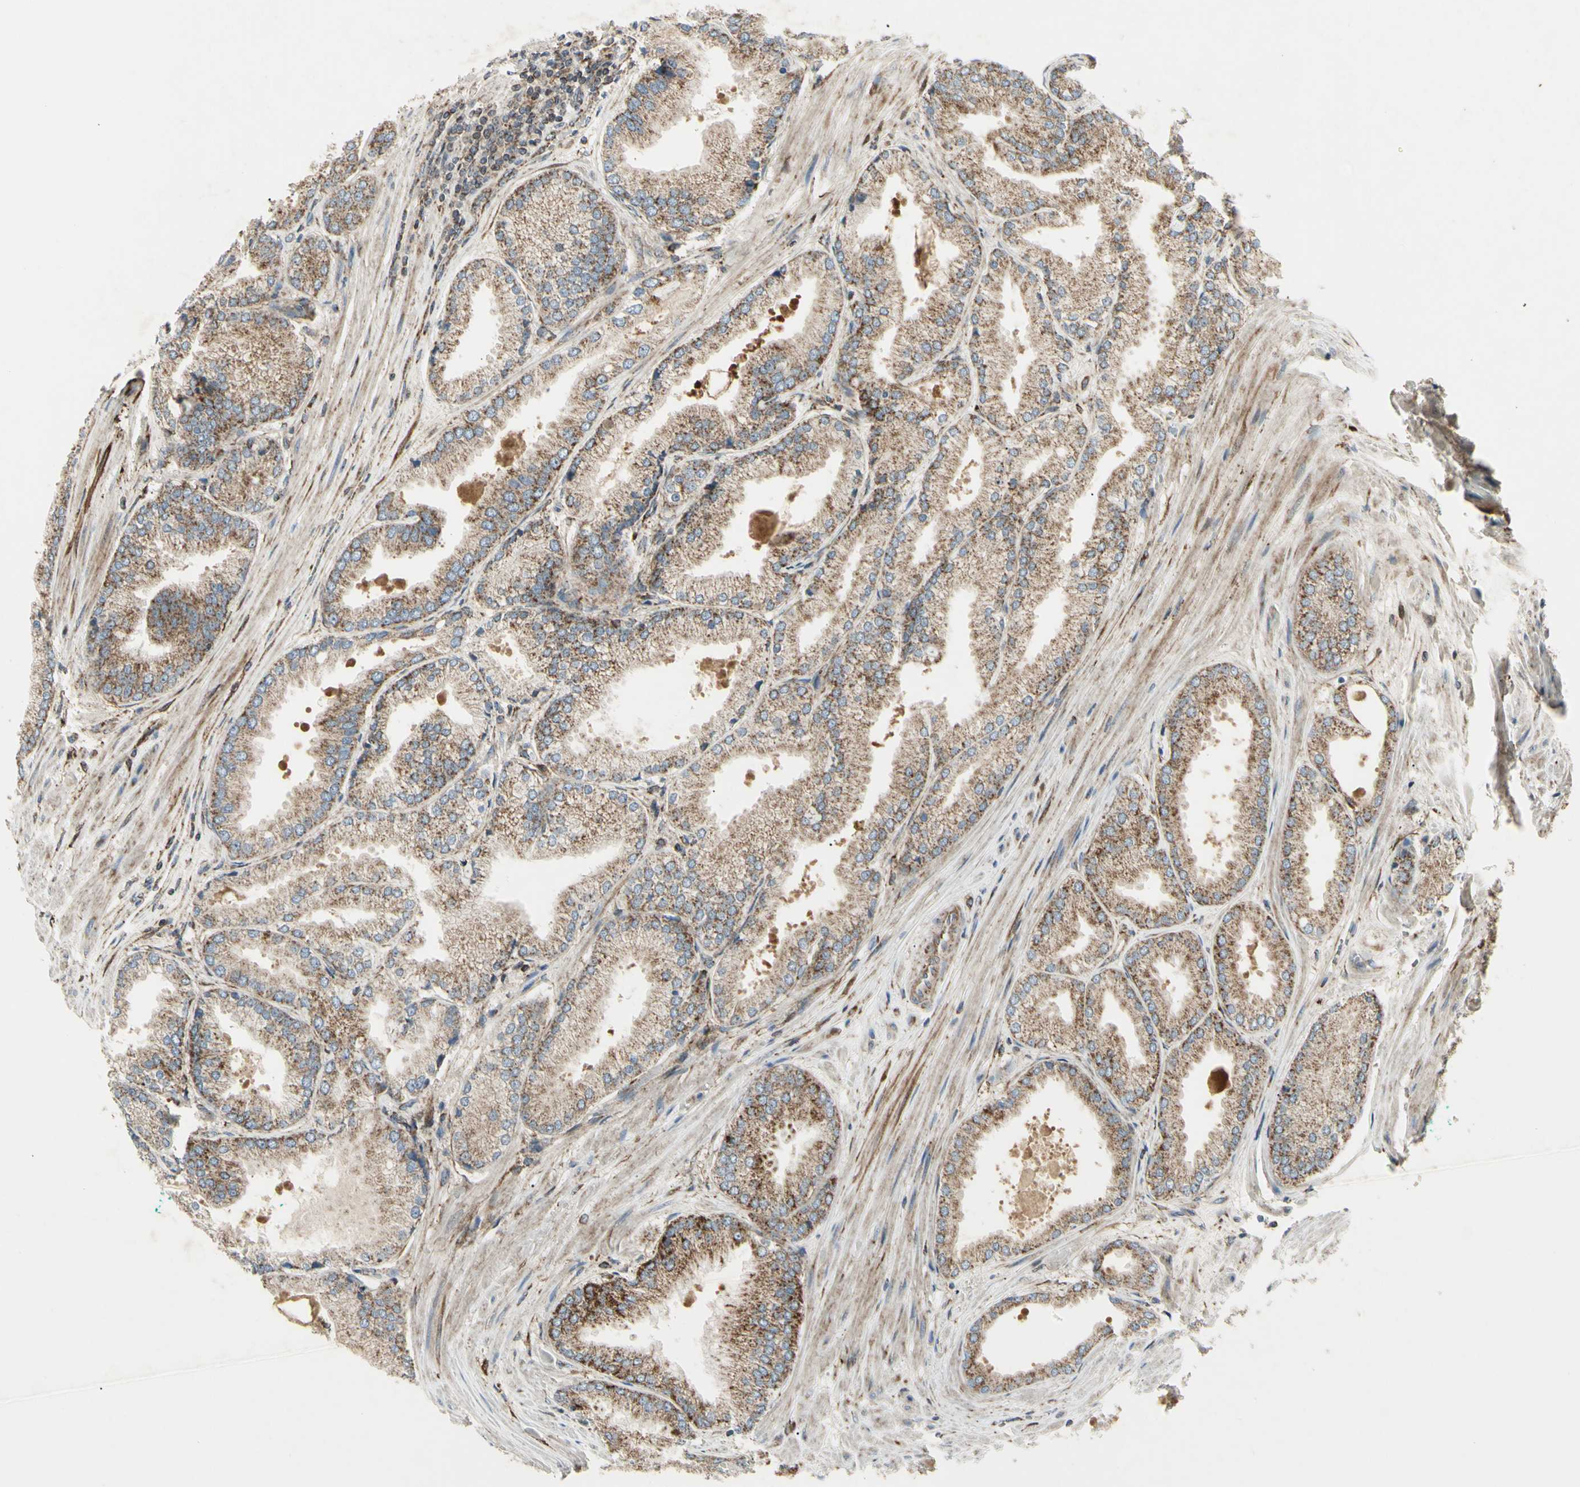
{"staining": {"intensity": "moderate", "quantity": ">75%", "location": "cytoplasmic/membranous"}, "tissue": "prostate cancer", "cell_type": "Tumor cells", "image_type": "cancer", "snomed": [{"axis": "morphology", "description": "Adenocarcinoma, High grade"}, {"axis": "topography", "description": "Prostate"}], "caption": "Prostate cancer (adenocarcinoma (high-grade)) stained for a protein (brown) reveals moderate cytoplasmic/membranous positive positivity in about >75% of tumor cells.", "gene": "CYB5R1", "patient": {"sex": "male", "age": 59}}